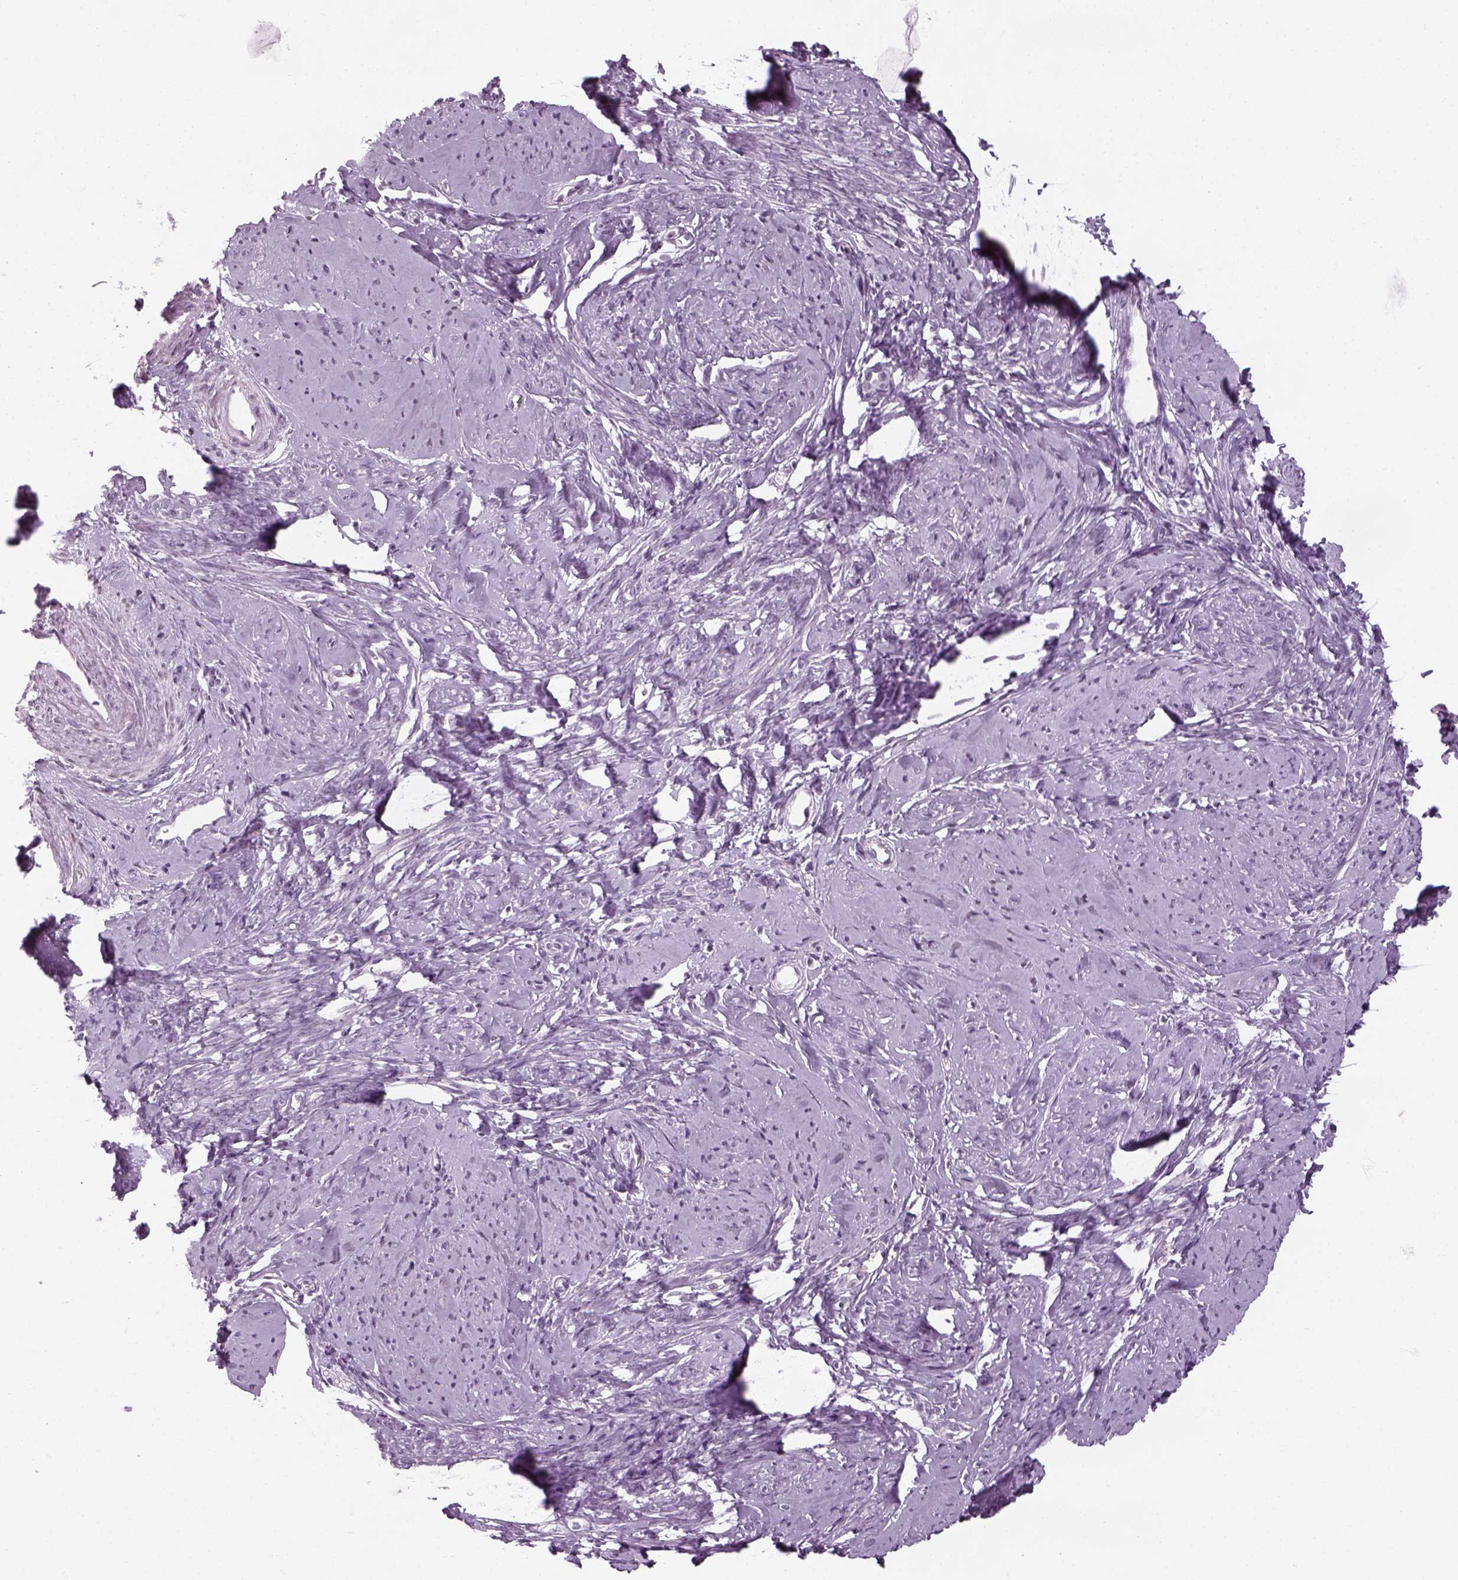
{"staining": {"intensity": "negative", "quantity": "none", "location": "none"}, "tissue": "smooth muscle", "cell_type": "Smooth muscle cells", "image_type": "normal", "snomed": [{"axis": "morphology", "description": "Normal tissue, NOS"}, {"axis": "topography", "description": "Smooth muscle"}], "caption": "Human smooth muscle stained for a protein using IHC shows no positivity in smooth muscle cells.", "gene": "KCNG2", "patient": {"sex": "female", "age": 48}}